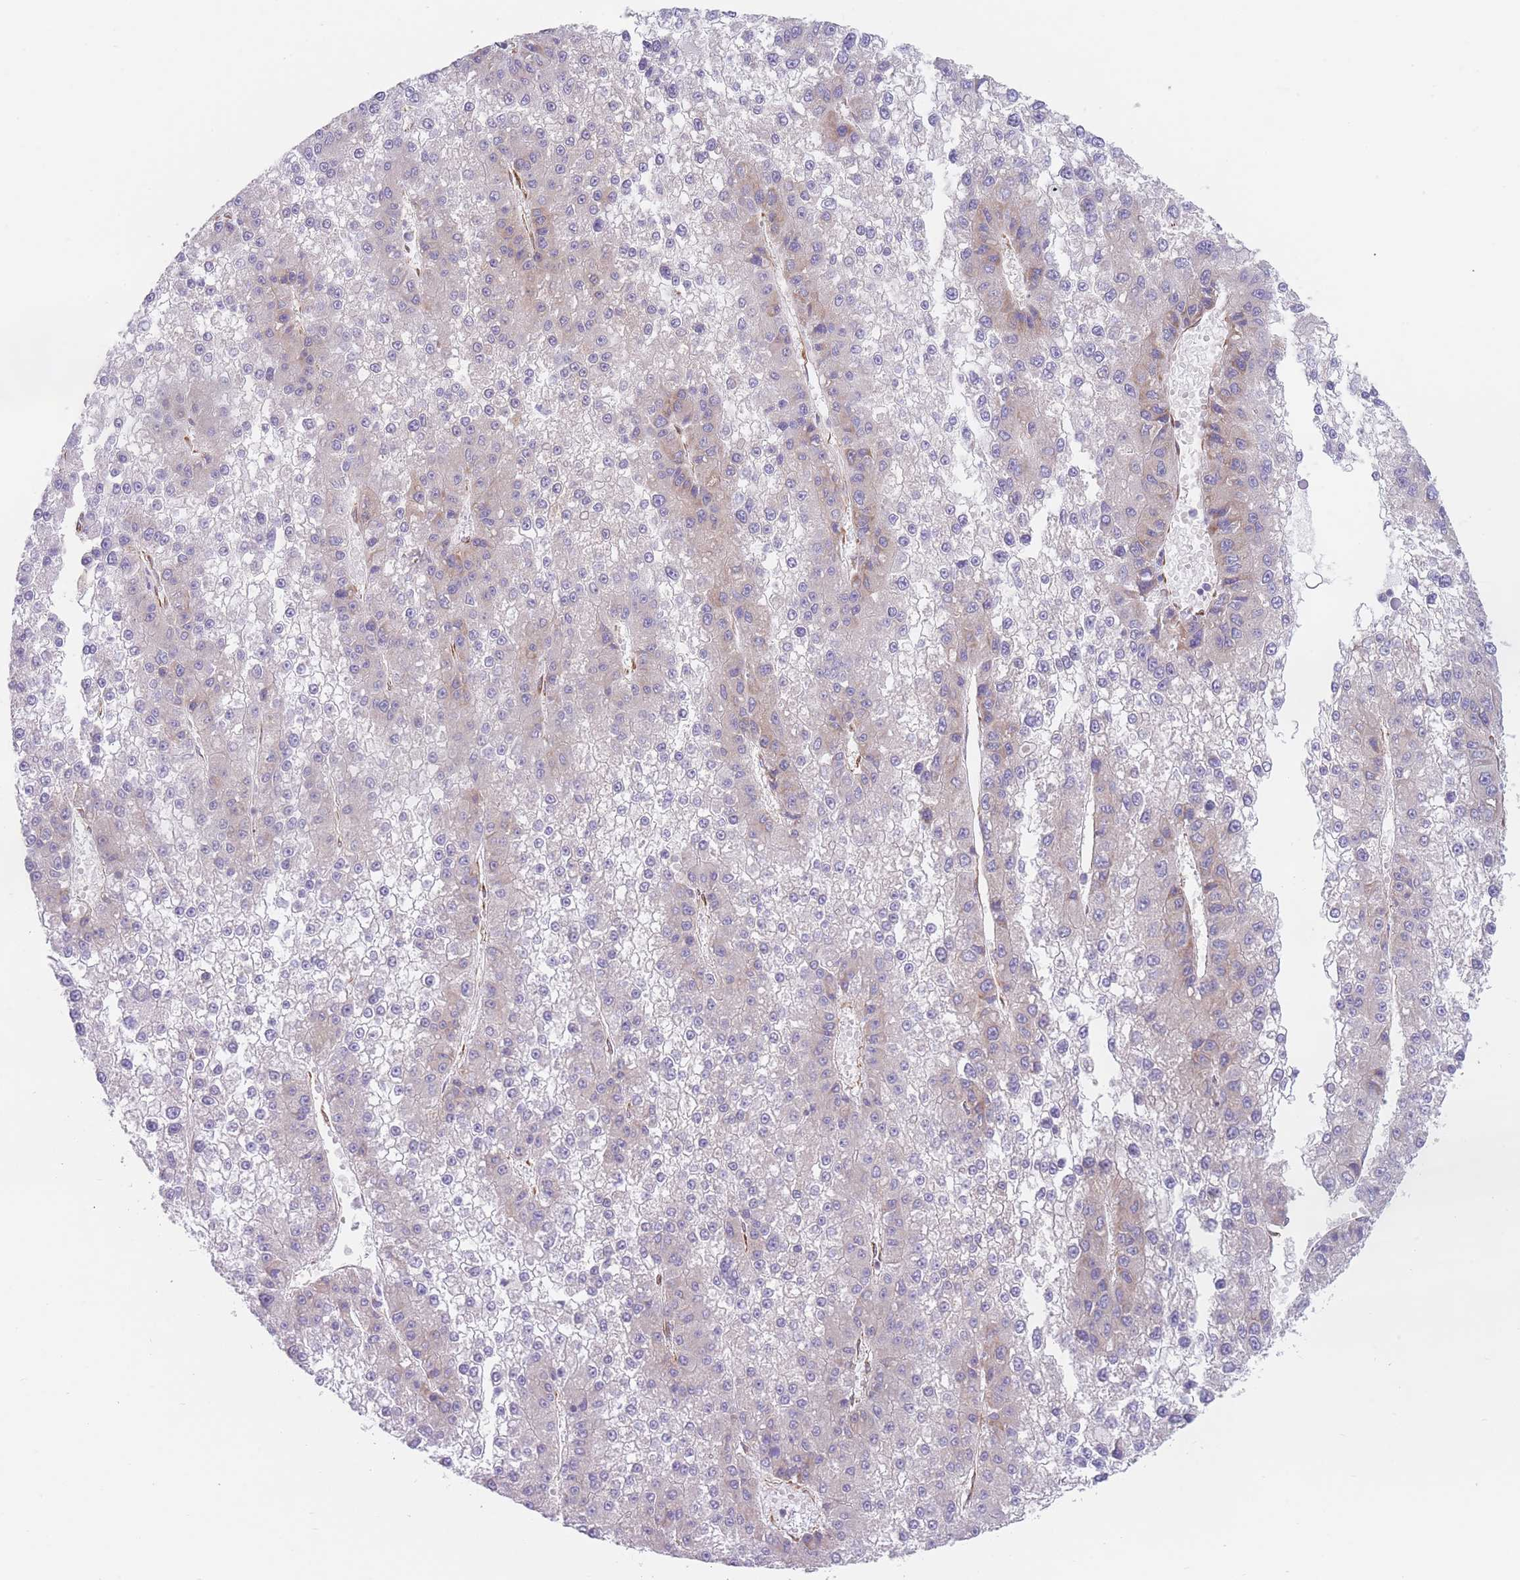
{"staining": {"intensity": "weak", "quantity": "<25%", "location": "cytoplasmic/membranous"}, "tissue": "liver cancer", "cell_type": "Tumor cells", "image_type": "cancer", "snomed": [{"axis": "morphology", "description": "Carcinoma, Hepatocellular, NOS"}, {"axis": "topography", "description": "Liver"}], "caption": "Immunohistochemistry photomicrograph of liver hepatocellular carcinoma stained for a protein (brown), which displays no expression in tumor cells.", "gene": "AK9", "patient": {"sex": "female", "age": 73}}